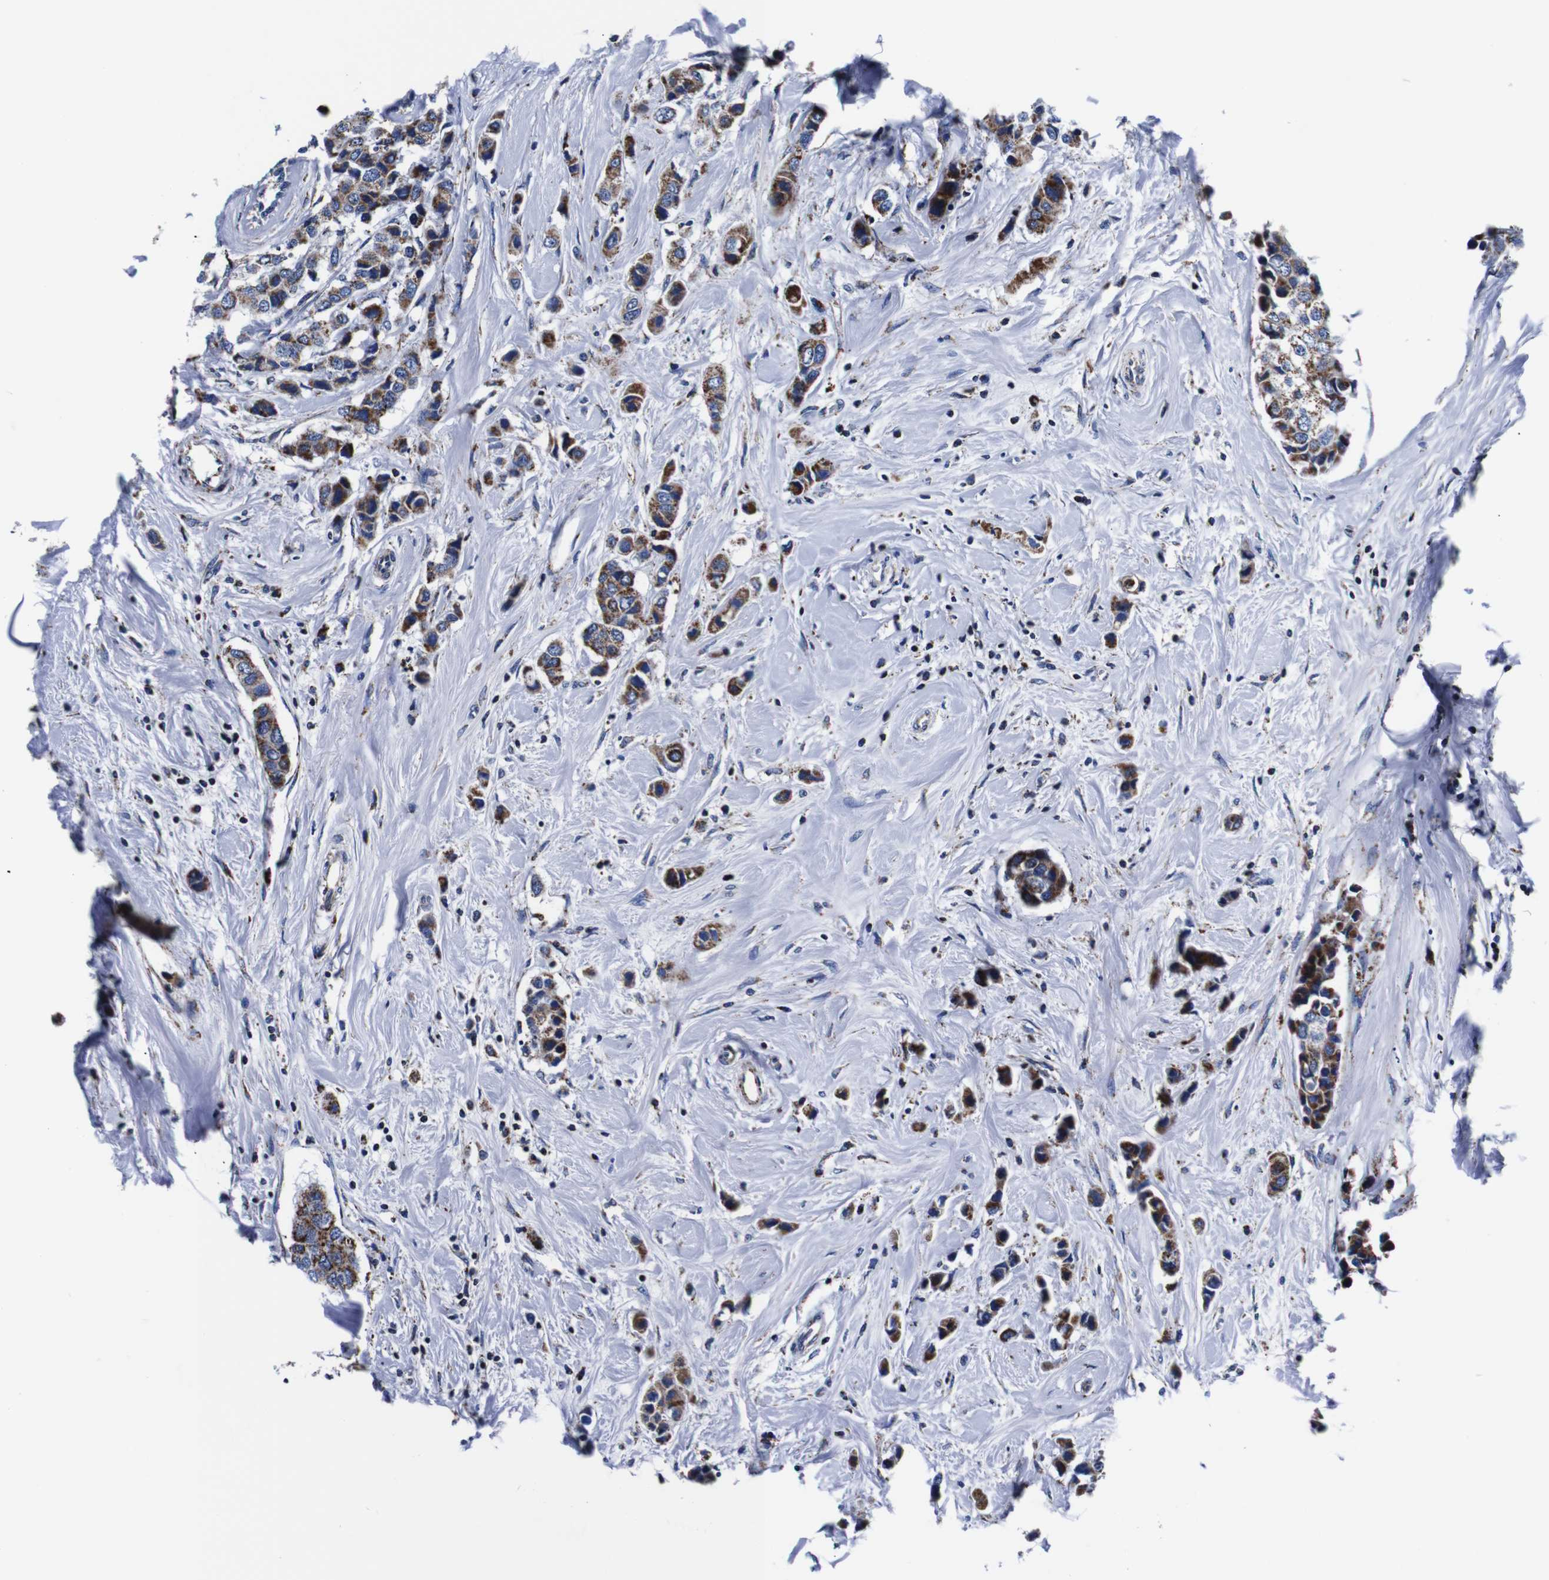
{"staining": {"intensity": "moderate", "quantity": ">75%", "location": "cytoplasmic/membranous"}, "tissue": "breast cancer", "cell_type": "Tumor cells", "image_type": "cancer", "snomed": [{"axis": "morphology", "description": "Normal tissue, NOS"}, {"axis": "morphology", "description": "Duct carcinoma"}, {"axis": "topography", "description": "Breast"}], "caption": "Human invasive ductal carcinoma (breast) stained for a protein (brown) displays moderate cytoplasmic/membranous positive expression in about >75% of tumor cells.", "gene": "FKBP9", "patient": {"sex": "female", "age": 50}}